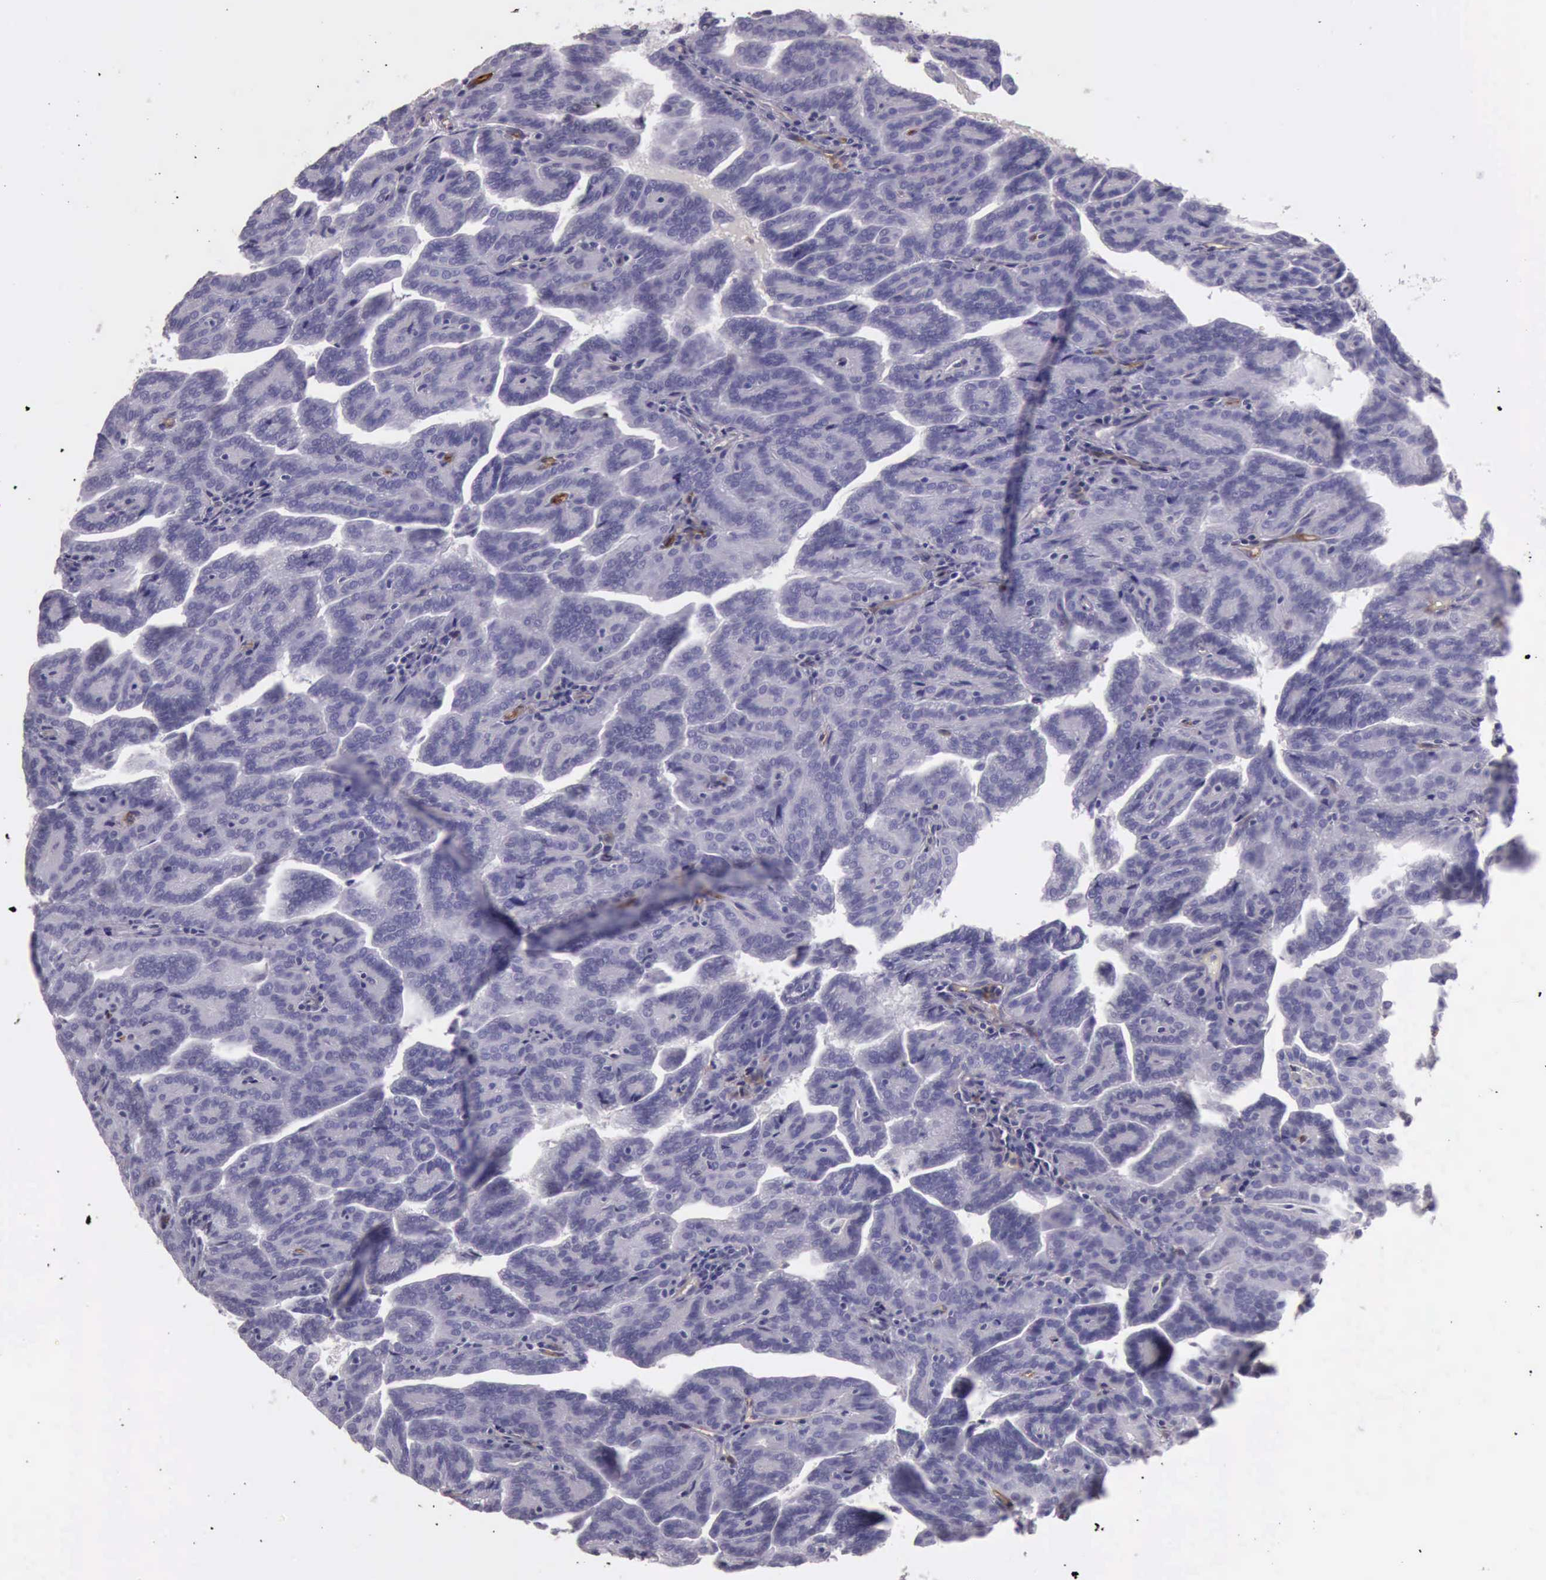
{"staining": {"intensity": "negative", "quantity": "none", "location": "none"}, "tissue": "renal cancer", "cell_type": "Tumor cells", "image_type": "cancer", "snomed": [{"axis": "morphology", "description": "Adenocarcinoma, NOS"}, {"axis": "topography", "description": "Kidney"}], "caption": "This is an immunohistochemistry histopathology image of human renal cancer. There is no expression in tumor cells.", "gene": "TCEANC", "patient": {"sex": "male", "age": 61}}